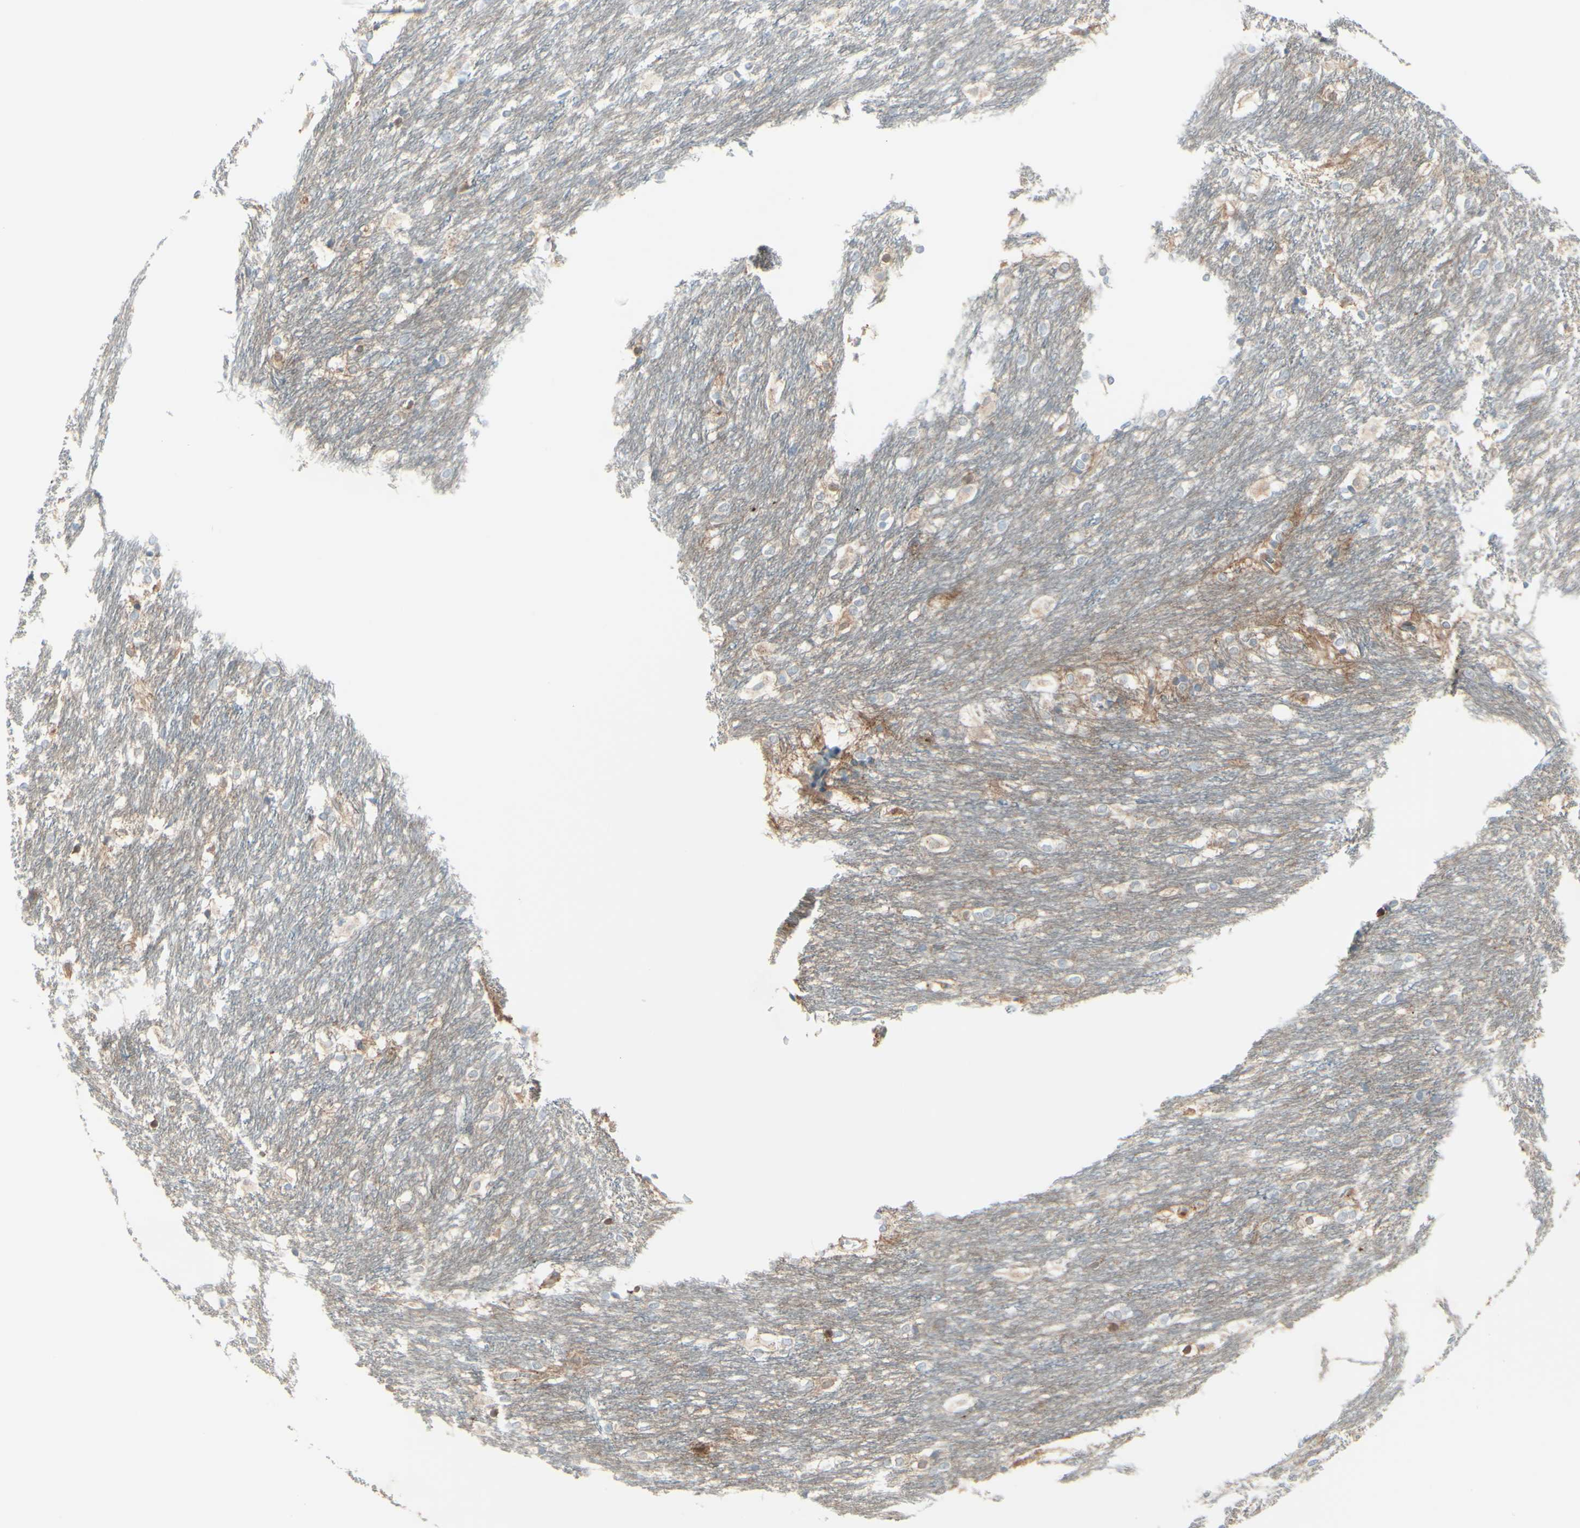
{"staining": {"intensity": "moderate", "quantity": ">75%", "location": "cytoplasmic/membranous"}, "tissue": "caudate", "cell_type": "Glial cells", "image_type": "normal", "snomed": [{"axis": "morphology", "description": "Normal tissue, NOS"}, {"axis": "topography", "description": "Lateral ventricle wall"}], "caption": "Immunohistochemical staining of unremarkable human caudate exhibits medium levels of moderate cytoplasmic/membranous expression in about >75% of glial cells. Using DAB (brown) and hematoxylin (blue) stains, captured at high magnification using brightfield microscopy.", "gene": "PCDHGA10", "patient": {"sex": "female", "age": 19}}